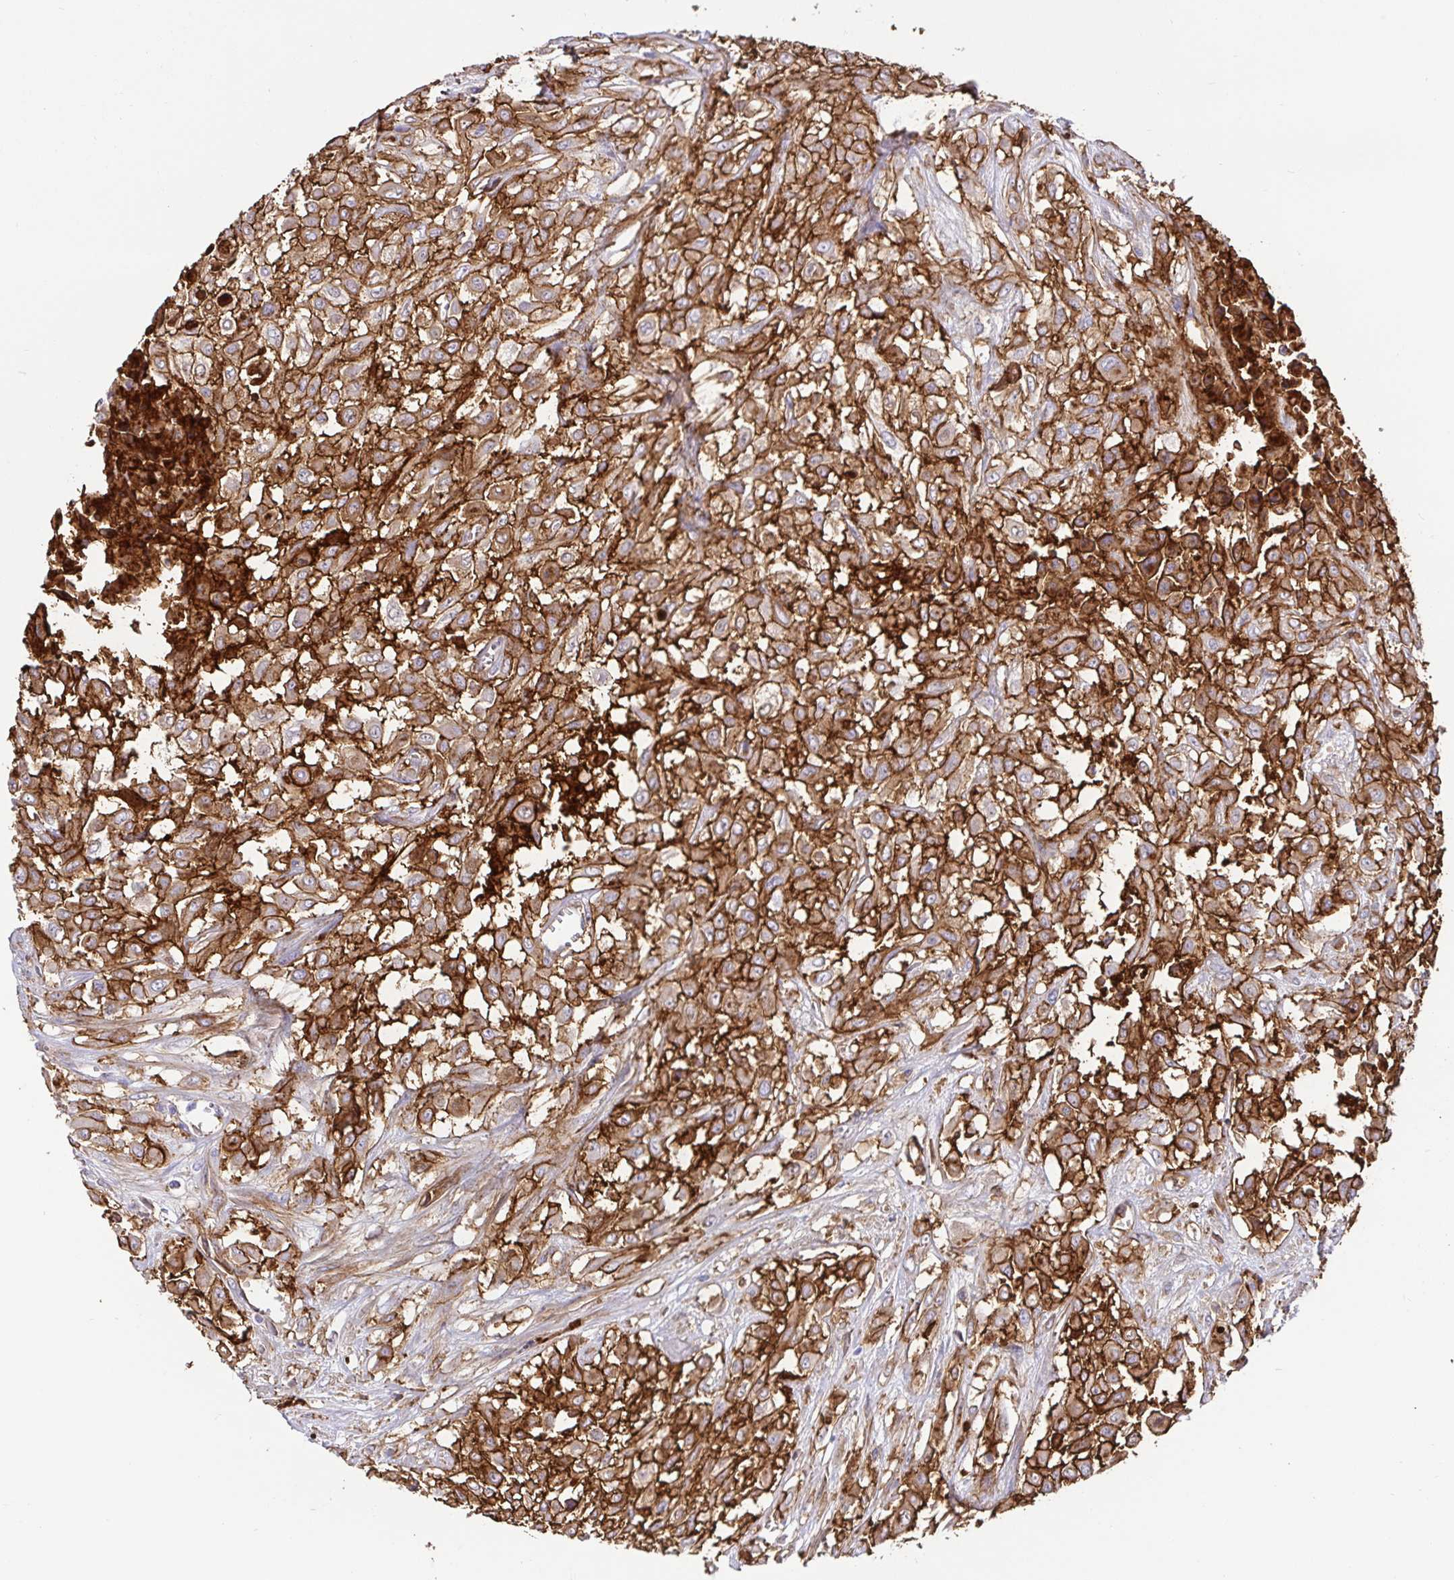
{"staining": {"intensity": "strong", "quantity": ">75%", "location": "cytoplasmic/membranous"}, "tissue": "urothelial cancer", "cell_type": "Tumor cells", "image_type": "cancer", "snomed": [{"axis": "morphology", "description": "Urothelial carcinoma, High grade"}, {"axis": "topography", "description": "Urinary bladder"}], "caption": "High-magnification brightfield microscopy of urothelial carcinoma (high-grade) stained with DAB (brown) and counterstained with hematoxylin (blue). tumor cells exhibit strong cytoplasmic/membranous staining is present in approximately>75% of cells.", "gene": "ANXA2", "patient": {"sex": "male", "age": 57}}